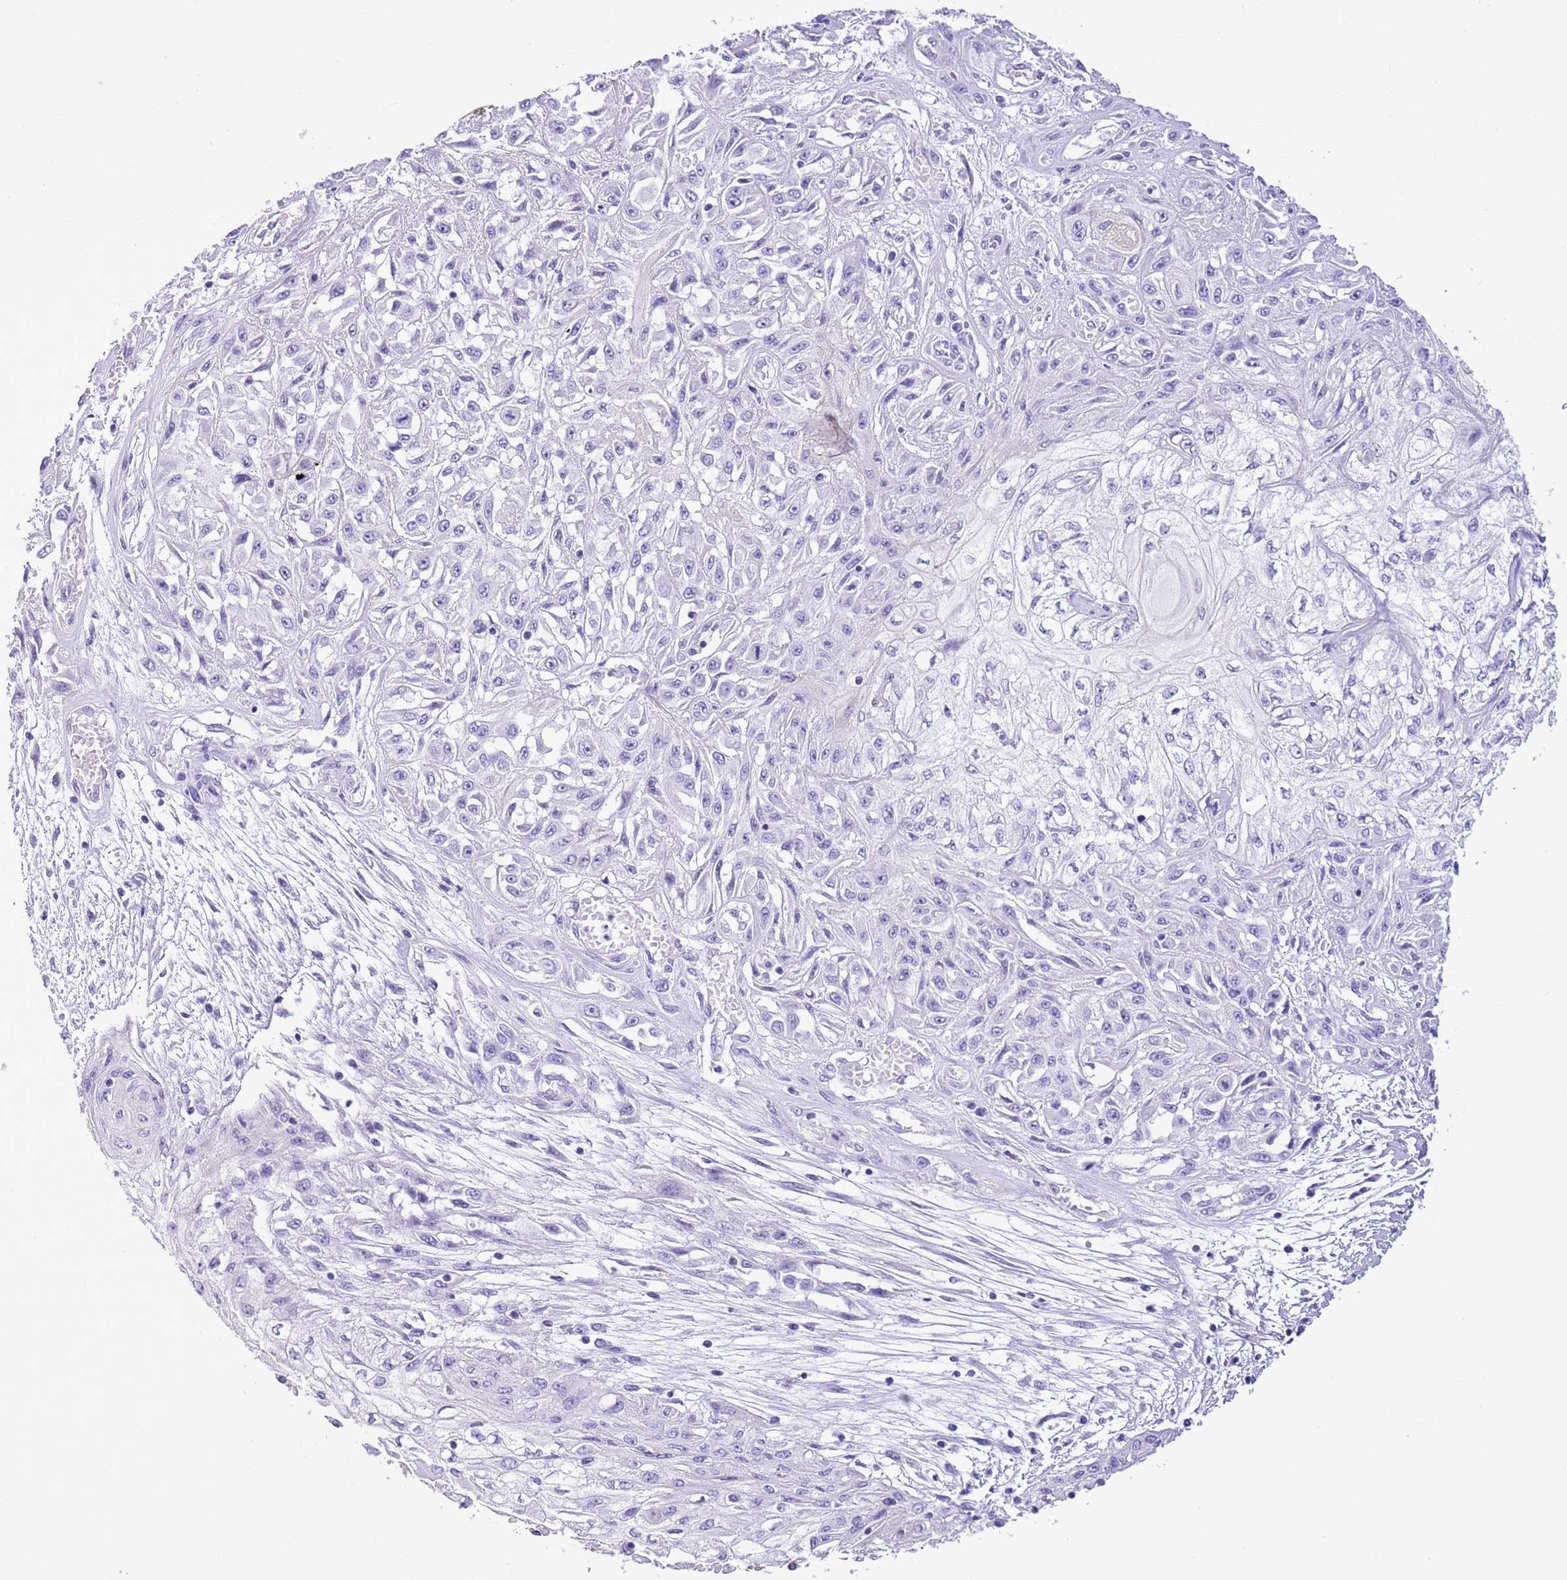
{"staining": {"intensity": "negative", "quantity": "none", "location": "none"}, "tissue": "skin cancer", "cell_type": "Tumor cells", "image_type": "cancer", "snomed": [{"axis": "morphology", "description": "Squamous cell carcinoma, NOS"}, {"axis": "morphology", "description": "Squamous cell carcinoma, metastatic, NOS"}, {"axis": "topography", "description": "Skin"}, {"axis": "topography", "description": "Lymph node"}], "caption": "High power microscopy image of an immunohistochemistry photomicrograph of skin squamous cell carcinoma, revealing no significant positivity in tumor cells. (DAB immunohistochemistry, high magnification).", "gene": "TBC1D10B", "patient": {"sex": "male", "age": 75}}